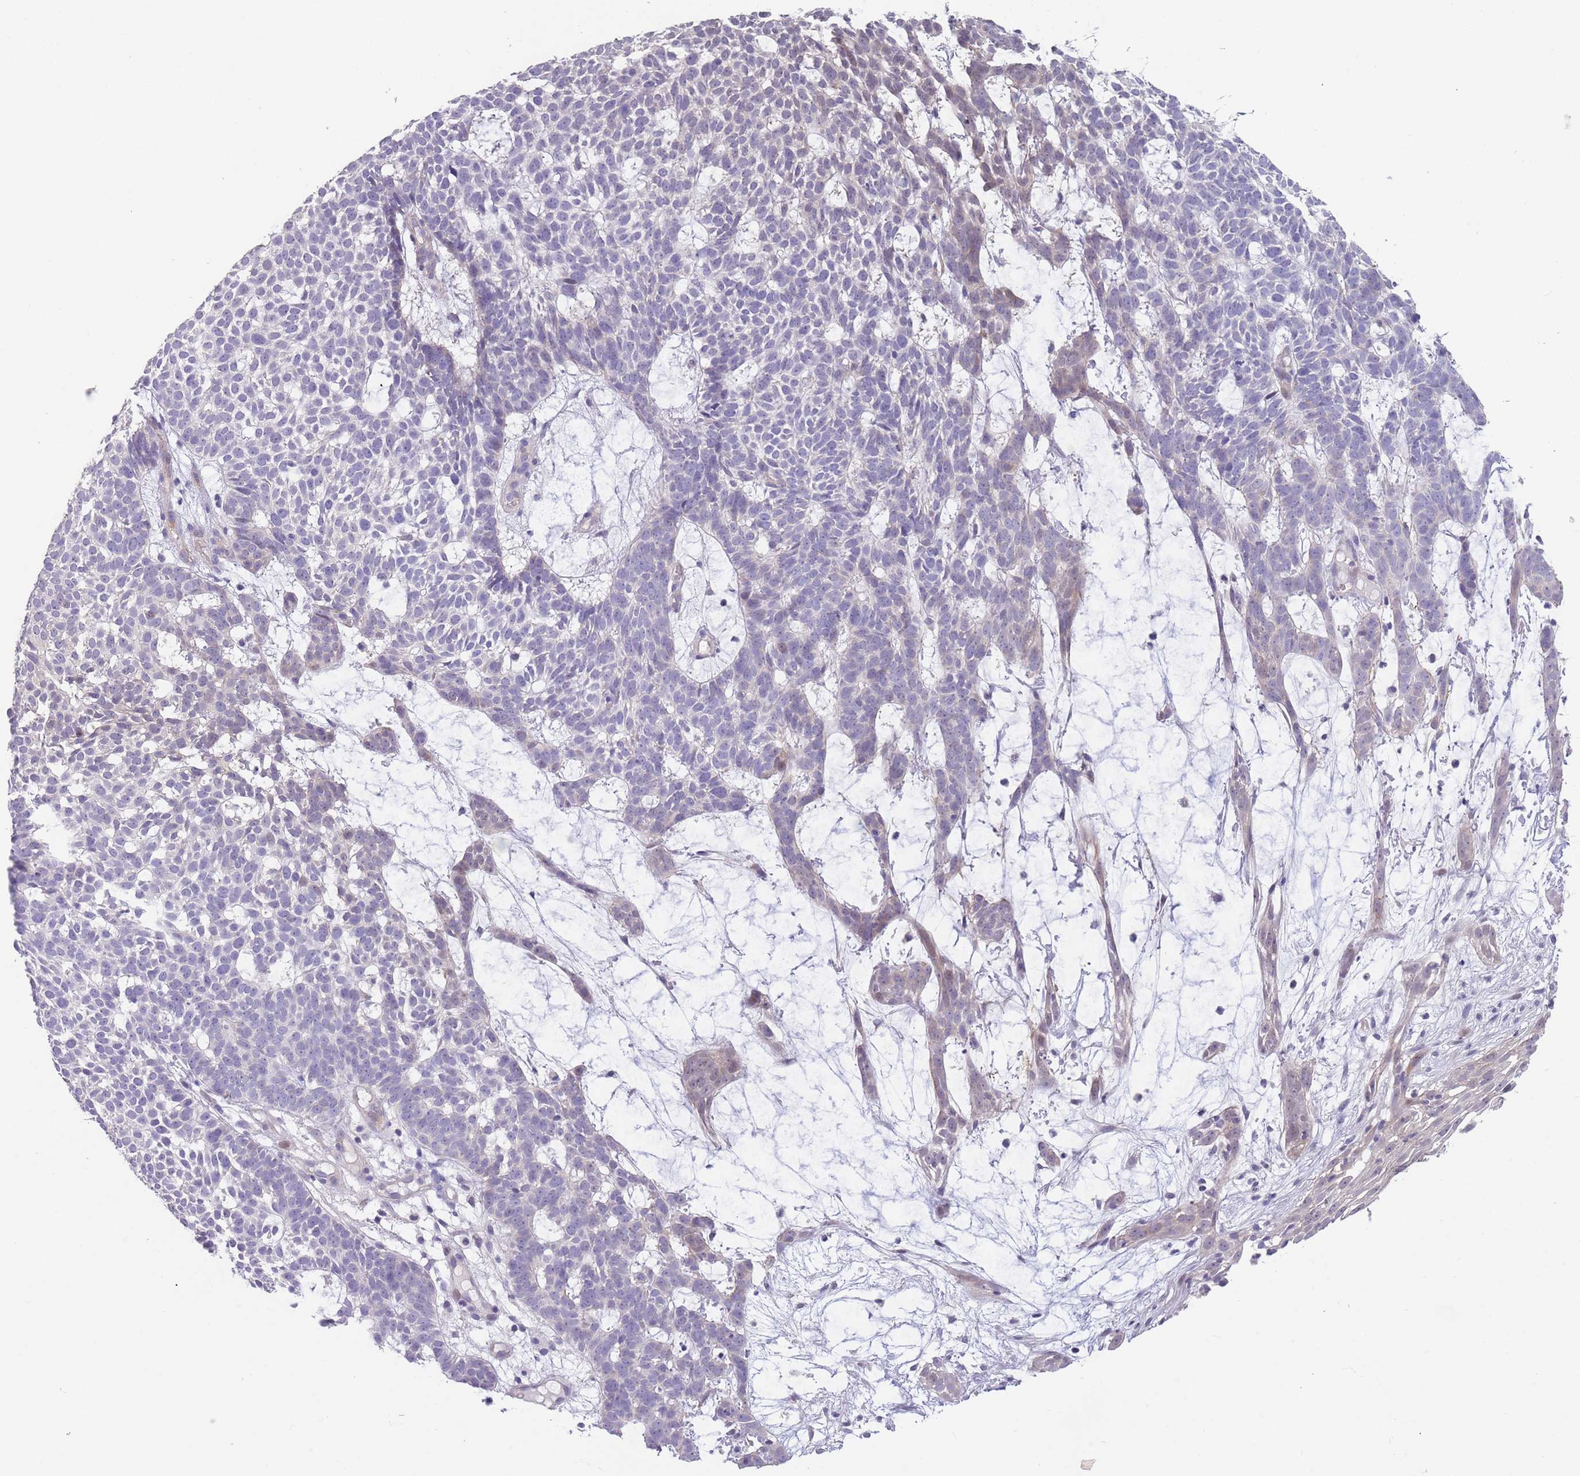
{"staining": {"intensity": "negative", "quantity": "none", "location": "none"}, "tissue": "skin cancer", "cell_type": "Tumor cells", "image_type": "cancer", "snomed": [{"axis": "morphology", "description": "Basal cell carcinoma"}, {"axis": "topography", "description": "Skin"}], "caption": "Skin cancer (basal cell carcinoma) was stained to show a protein in brown. There is no significant positivity in tumor cells. The staining was performed using DAB to visualize the protein expression in brown, while the nuclei were stained in blue with hematoxylin (Magnification: 20x).", "gene": "ZNF14", "patient": {"sex": "female", "age": 78}}